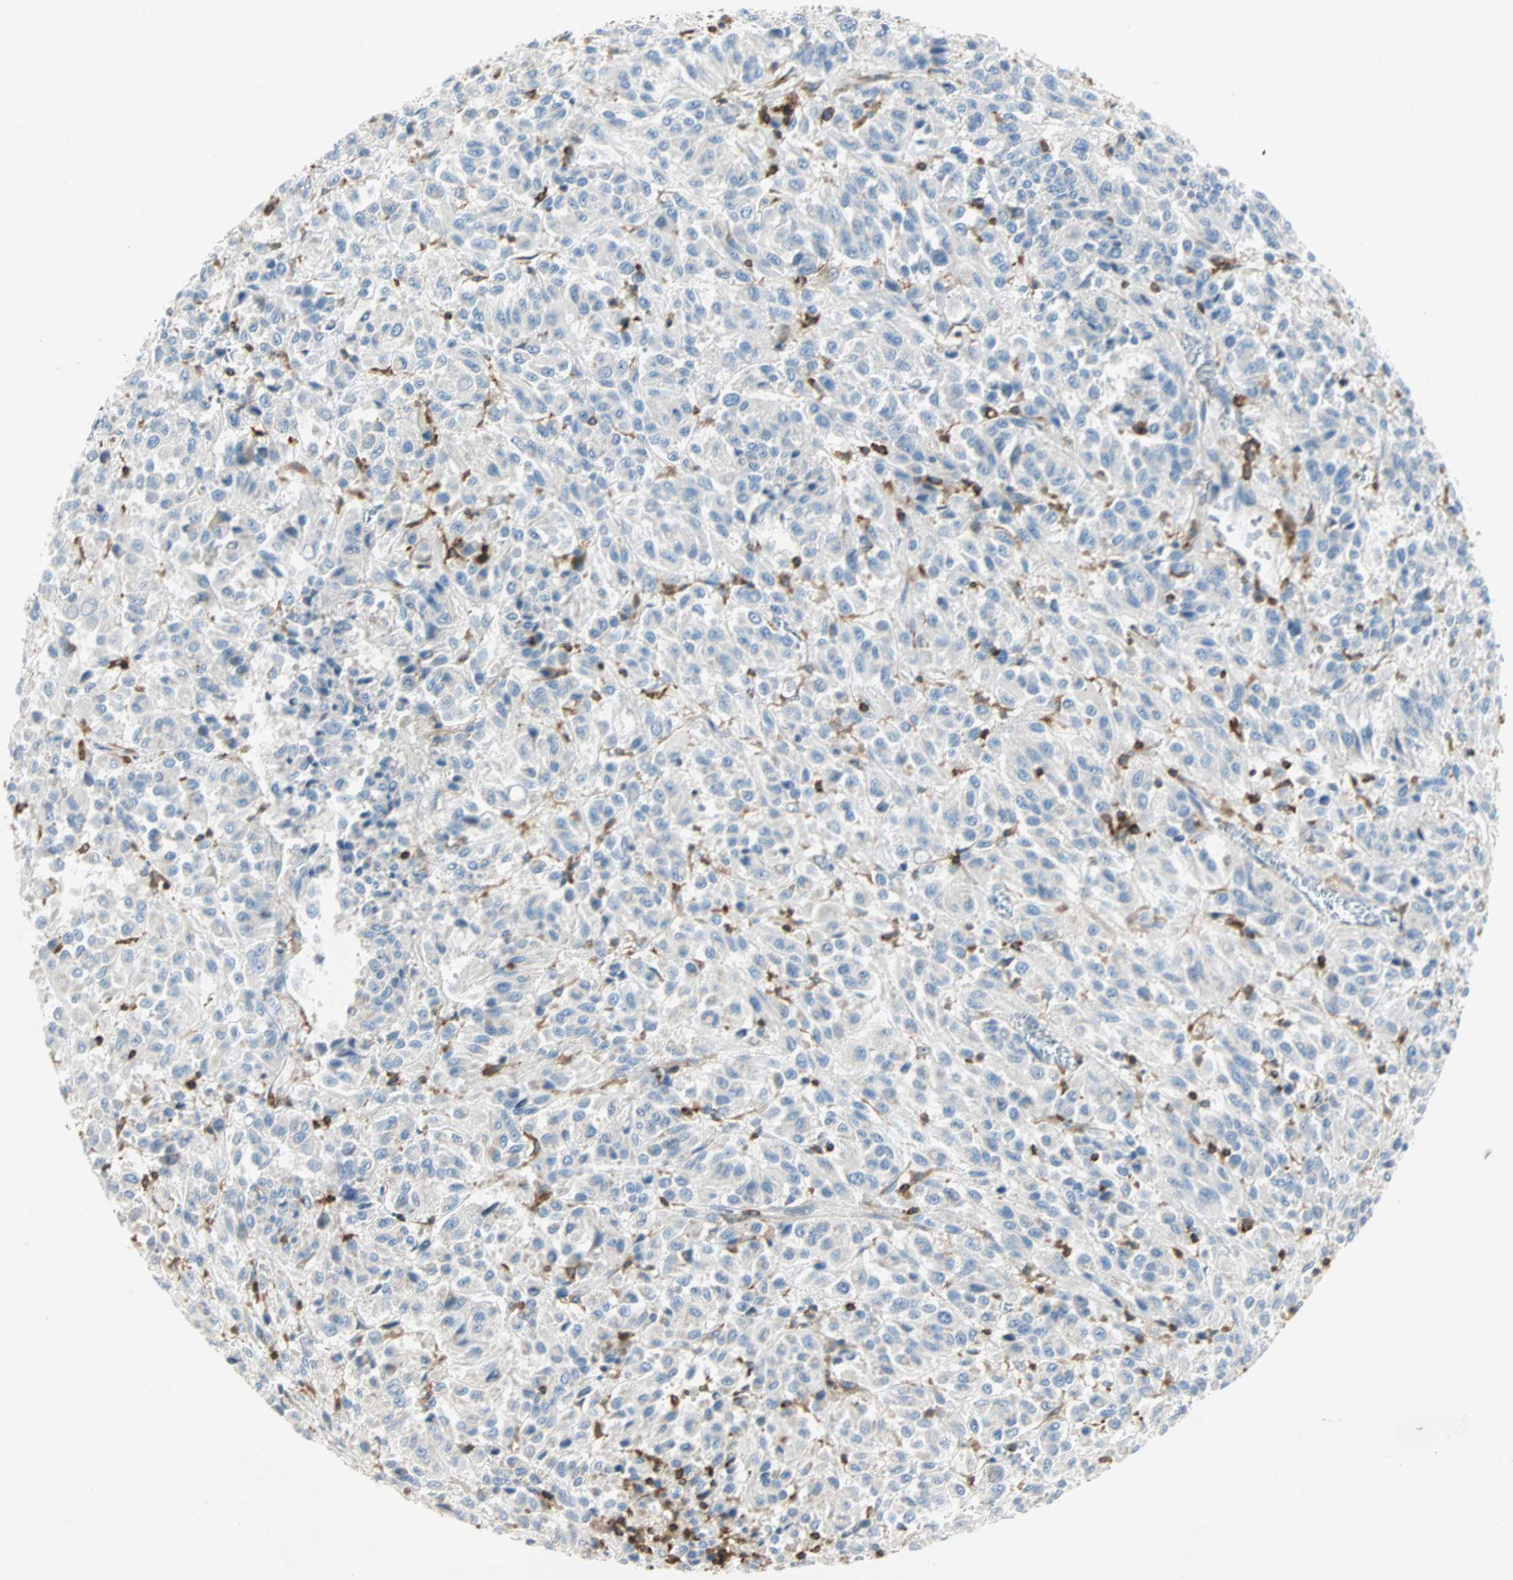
{"staining": {"intensity": "negative", "quantity": "none", "location": "none"}, "tissue": "melanoma", "cell_type": "Tumor cells", "image_type": "cancer", "snomed": [{"axis": "morphology", "description": "Malignant melanoma, Metastatic site"}, {"axis": "topography", "description": "Lung"}], "caption": "This is an IHC micrograph of malignant melanoma (metastatic site). There is no staining in tumor cells.", "gene": "FMNL1", "patient": {"sex": "male", "age": 64}}